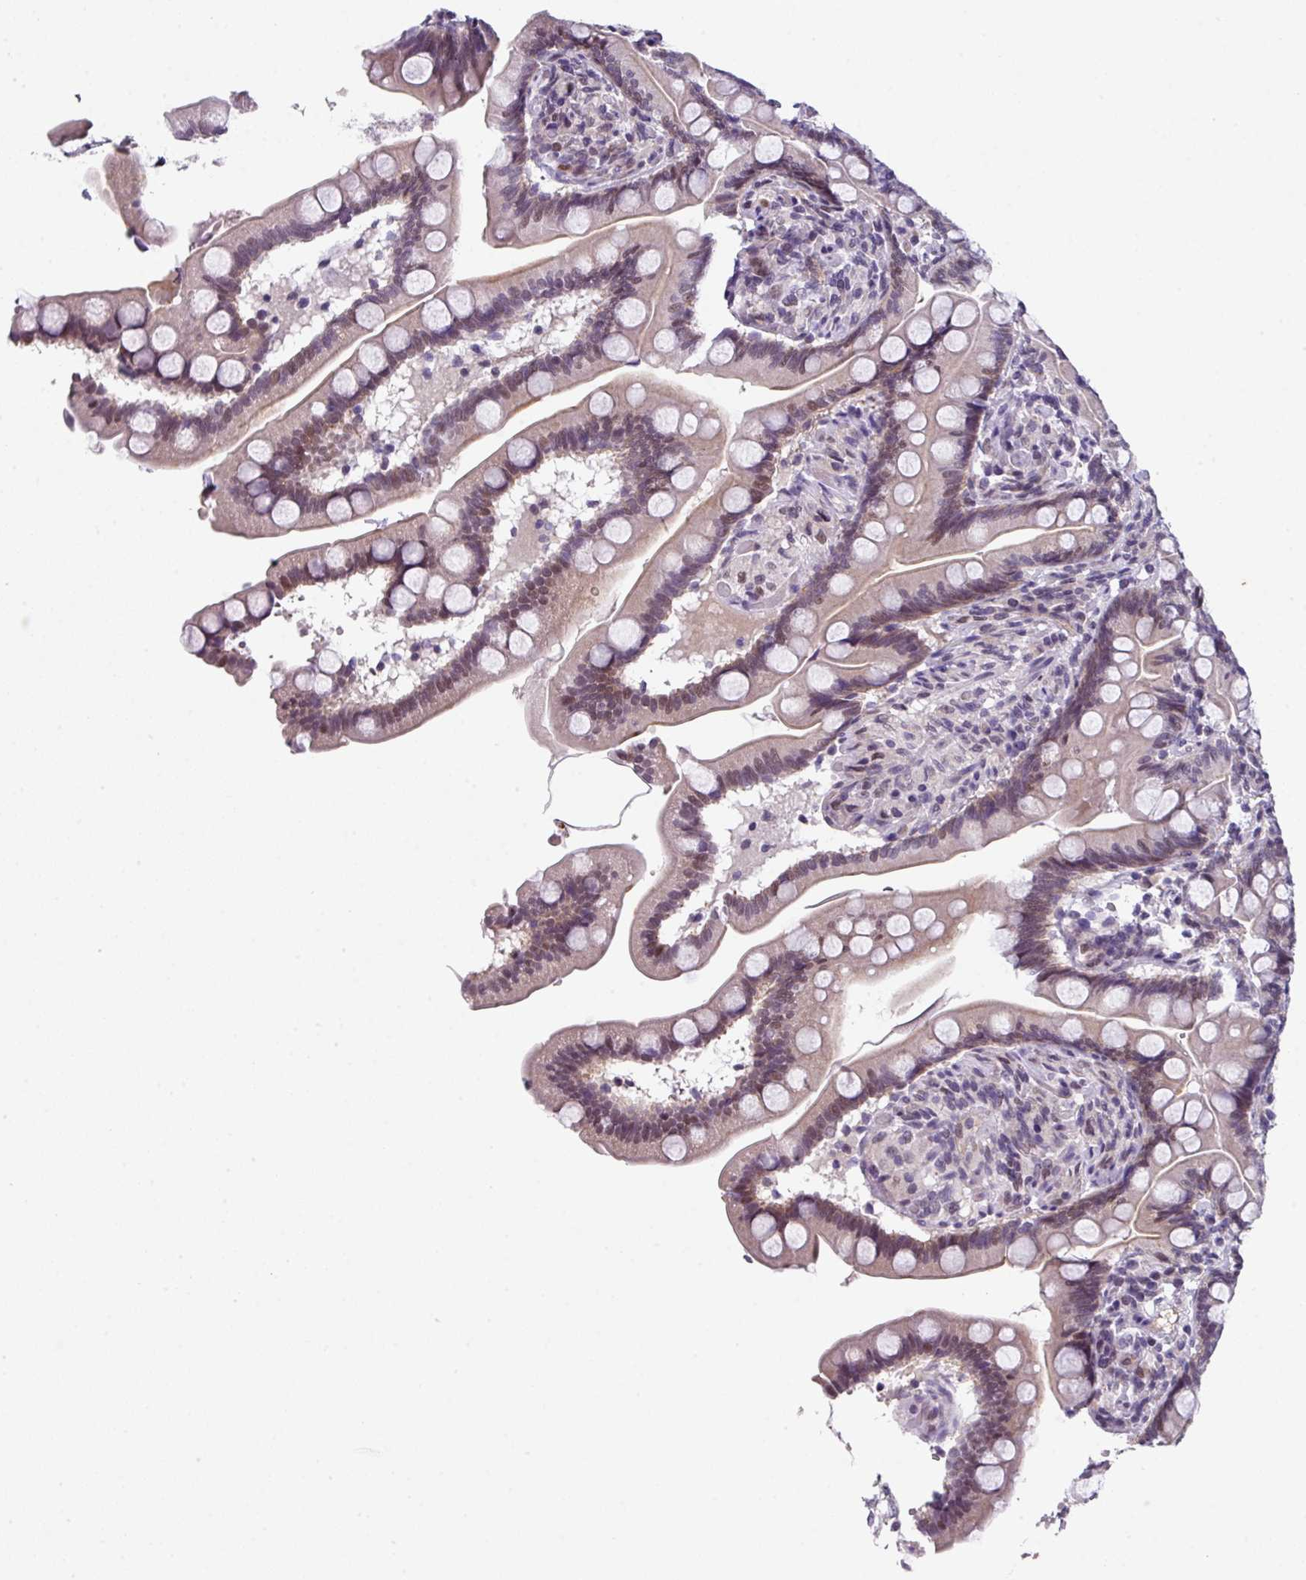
{"staining": {"intensity": "moderate", "quantity": "25%-75%", "location": "cytoplasmic/membranous,nuclear"}, "tissue": "small intestine", "cell_type": "Glandular cells", "image_type": "normal", "snomed": [{"axis": "morphology", "description": "Normal tissue, NOS"}, {"axis": "topography", "description": "Small intestine"}], "caption": "Brown immunohistochemical staining in benign small intestine displays moderate cytoplasmic/membranous,nuclear expression in about 25%-75% of glandular cells.", "gene": "ZFP3", "patient": {"sex": "female", "age": 64}}